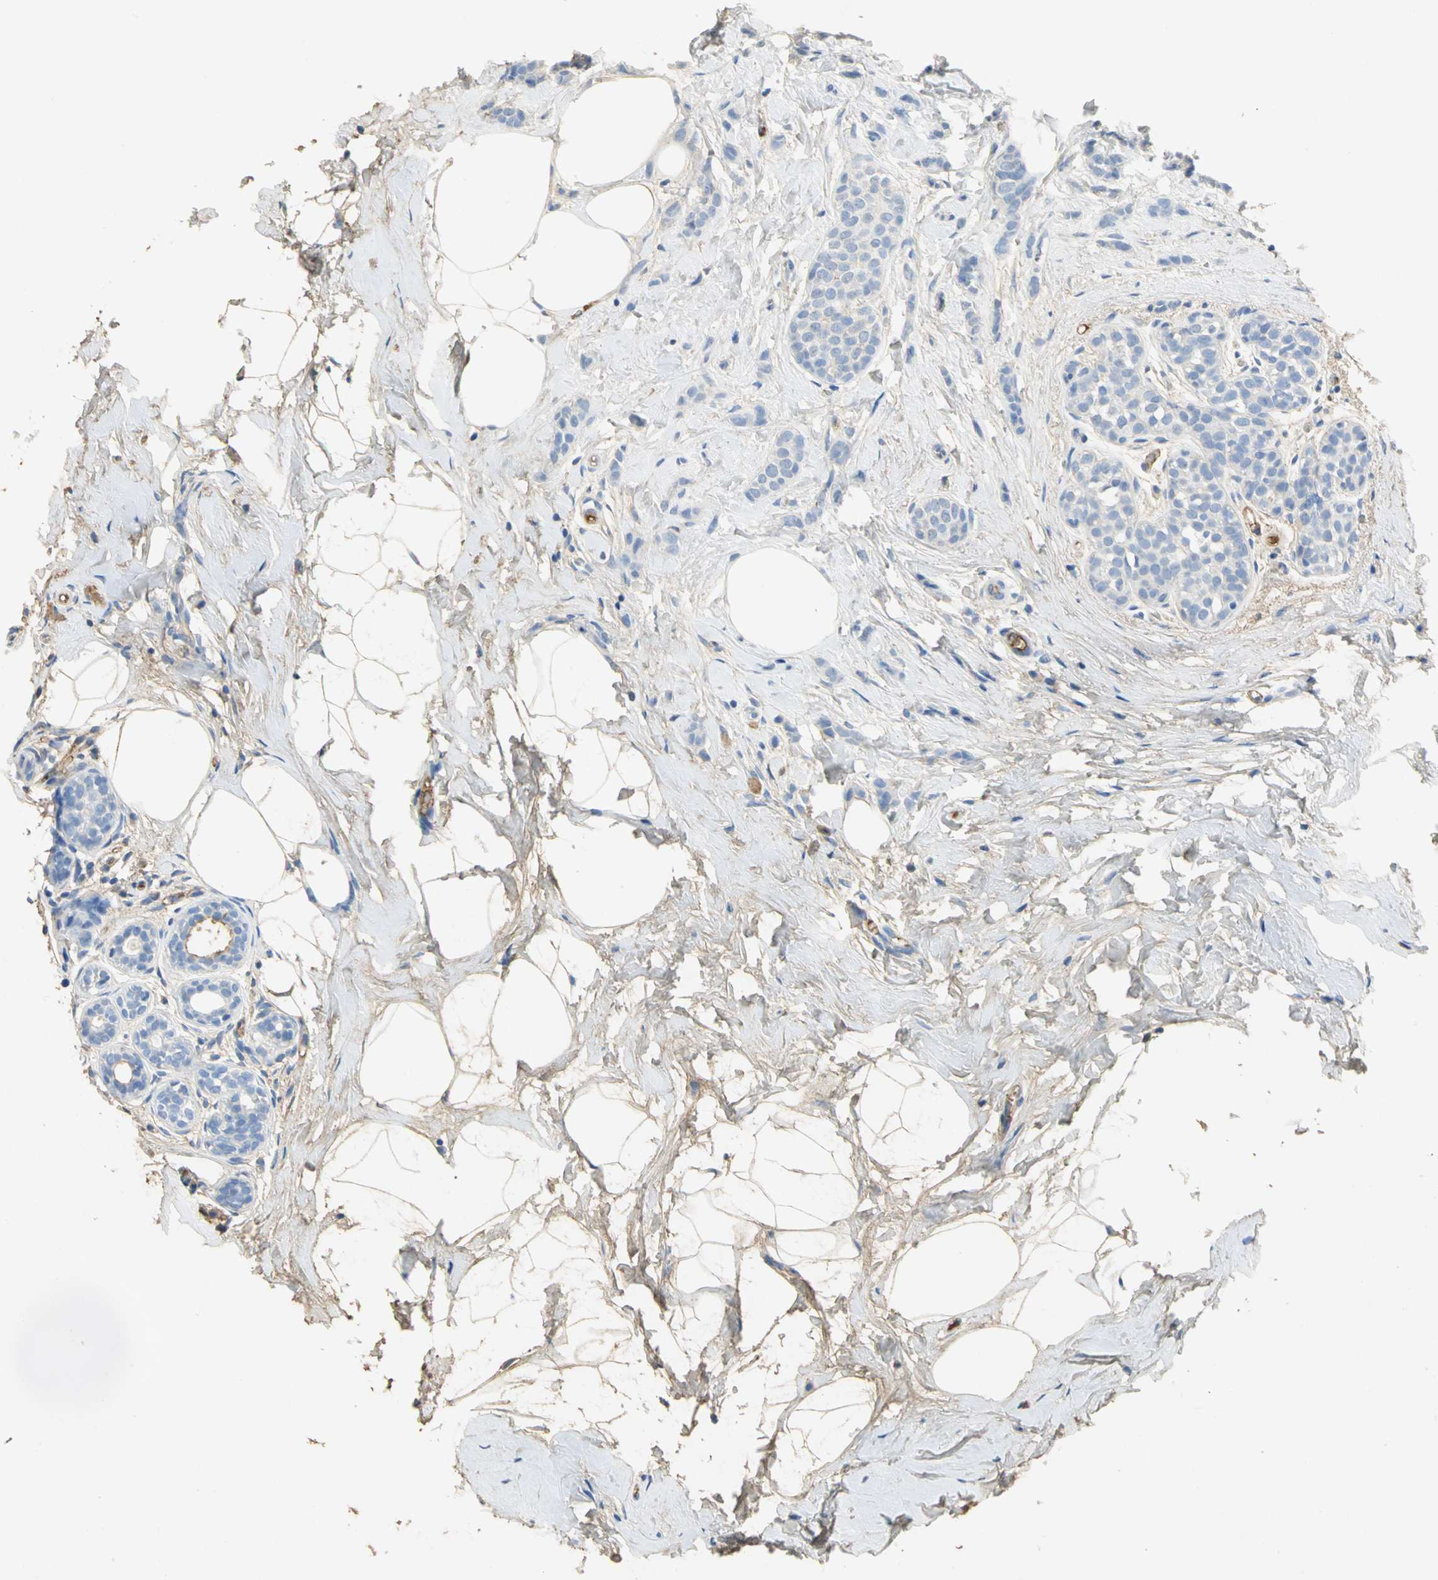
{"staining": {"intensity": "negative", "quantity": "none", "location": "none"}, "tissue": "breast cancer", "cell_type": "Tumor cells", "image_type": "cancer", "snomed": [{"axis": "morphology", "description": "Lobular carcinoma, in situ"}, {"axis": "morphology", "description": "Lobular carcinoma"}, {"axis": "topography", "description": "Breast"}], "caption": "An immunohistochemistry (IHC) micrograph of lobular carcinoma (breast) is shown. There is no staining in tumor cells of lobular carcinoma (breast). (IHC, brightfield microscopy, high magnification).", "gene": "GYG2", "patient": {"sex": "female", "age": 41}}